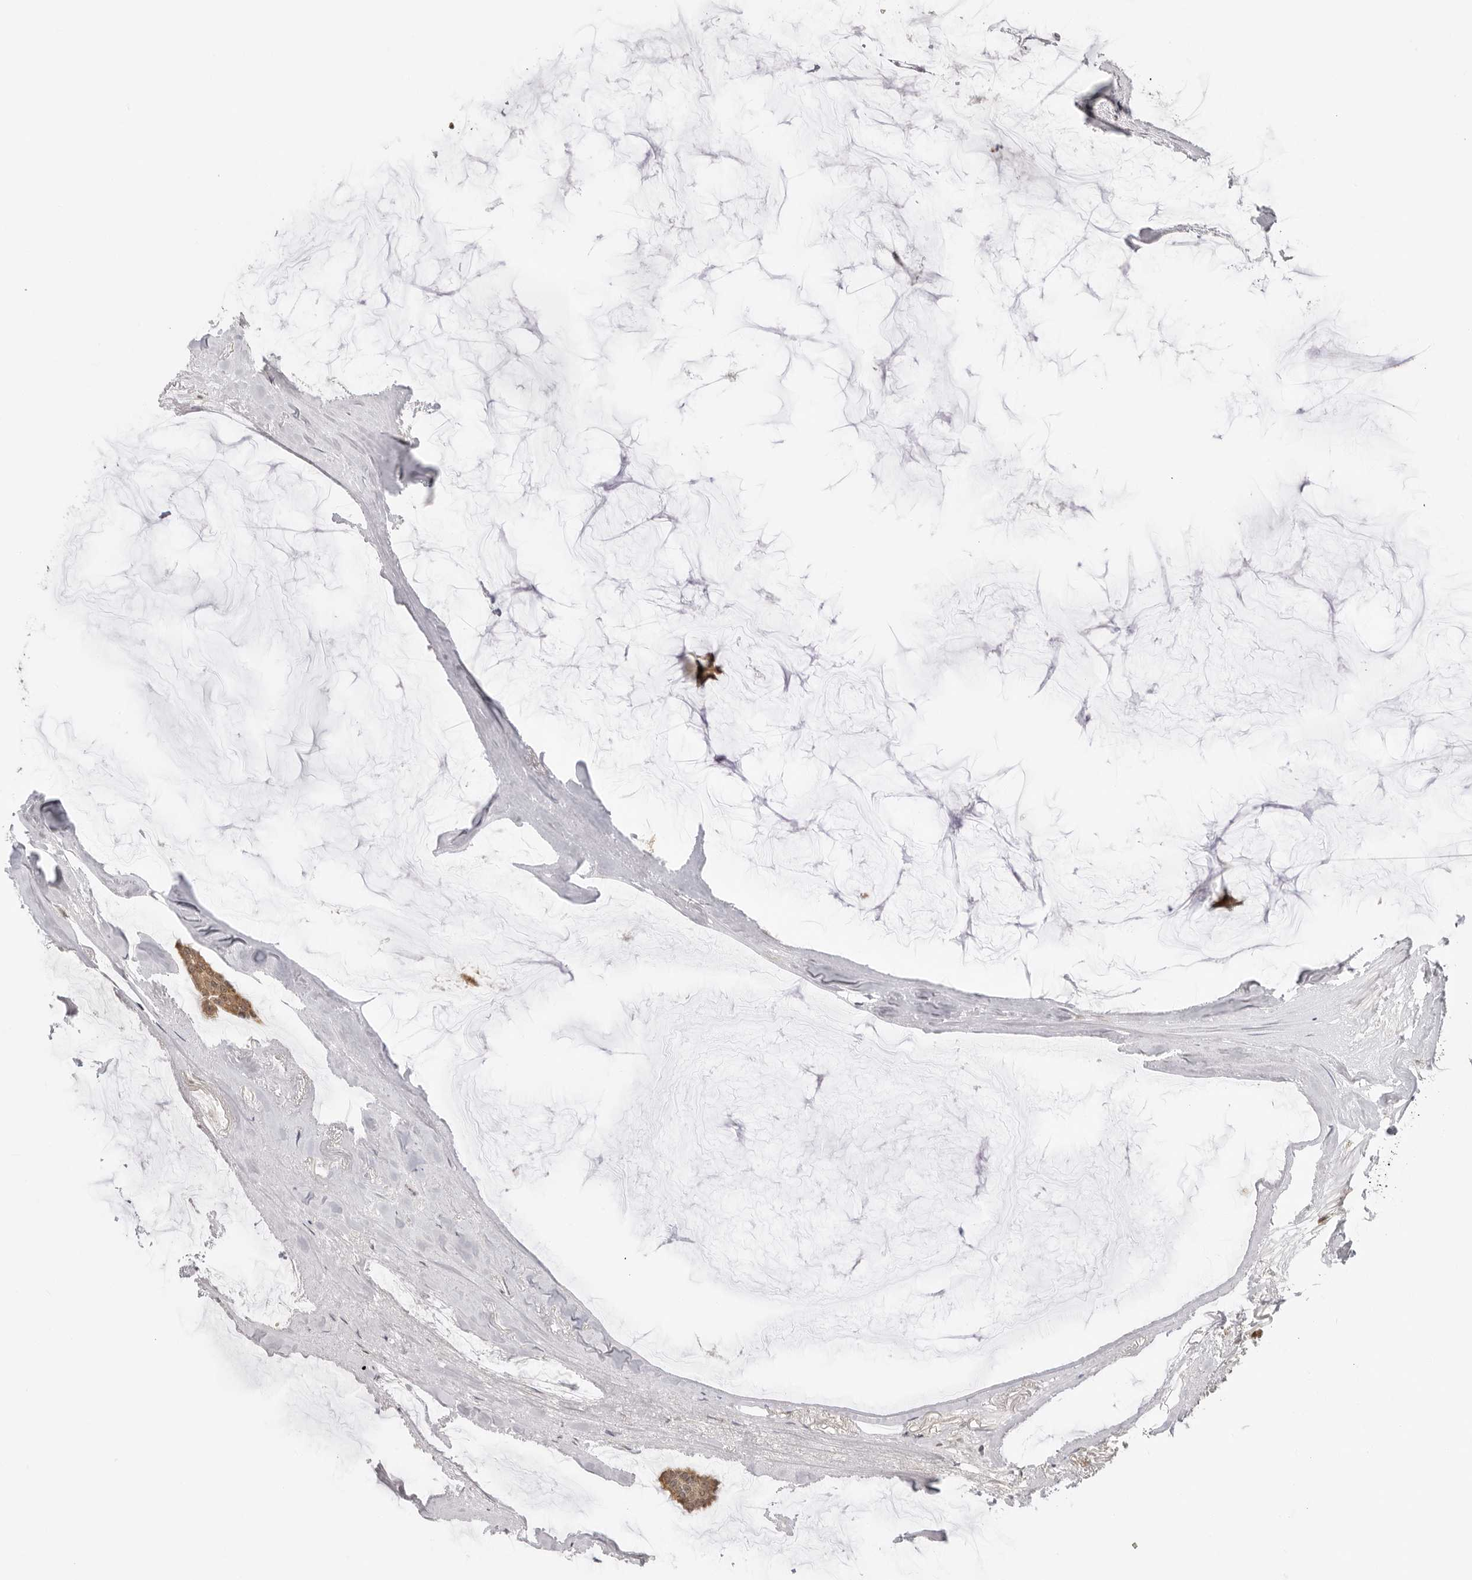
{"staining": {"intensity": "moderate", "quantity": ">75%", "location": "cytoplasmic/membranous"}, "tissue": "breast cancer", "cell_type": "Tumor cells", "image_type": "cancer", "snomed": [{"axis": "morphology", "description": "Duct carcinoma"}, {"axis": "topography", "description": "Breast"}], "caption": "Immunohistochemistry (IHC) image of neoplastic tissue: breast cancer (intraductal carcinoma) stained using IHC reveals medium levels of moderate protein expression localized specifically in the cytoplasmic/membranous of tumor cells, appearing as a cytoplasmic/membranous brown color.", "gene": "PRRC2C", "patient": {"sex": "female", "age": 93}}